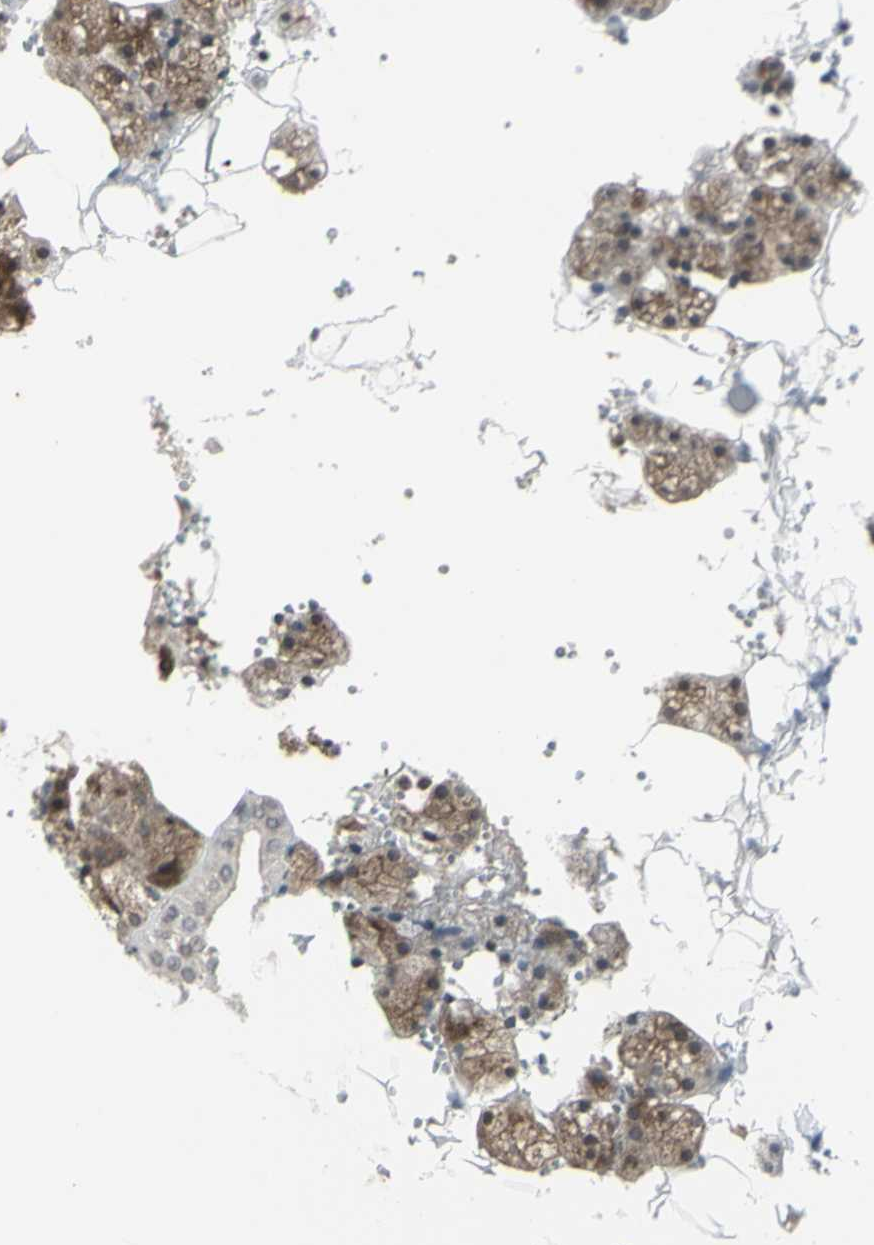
{"staining": {"intensity": "weak", "quantity": "25%-75%", "location": "cytoplasmic/membranous"}, "tissue": "salivary gland", "cell_type": "Glandular cells", "image_type": "normal", "snomed": [{"axis": "morphology", "description": "Normal tissue, NOS"}, {"axis": "topography", "description": "Salivary gland"}], "caption": "Immunohistochemical staining of benign salivary gland shows low levels of weak cytoplasmic/membranous staining in about 25%-75% of glandular cells.", "gene": "MUC5AC", "patient": {"sex": "male", "age": 62}}